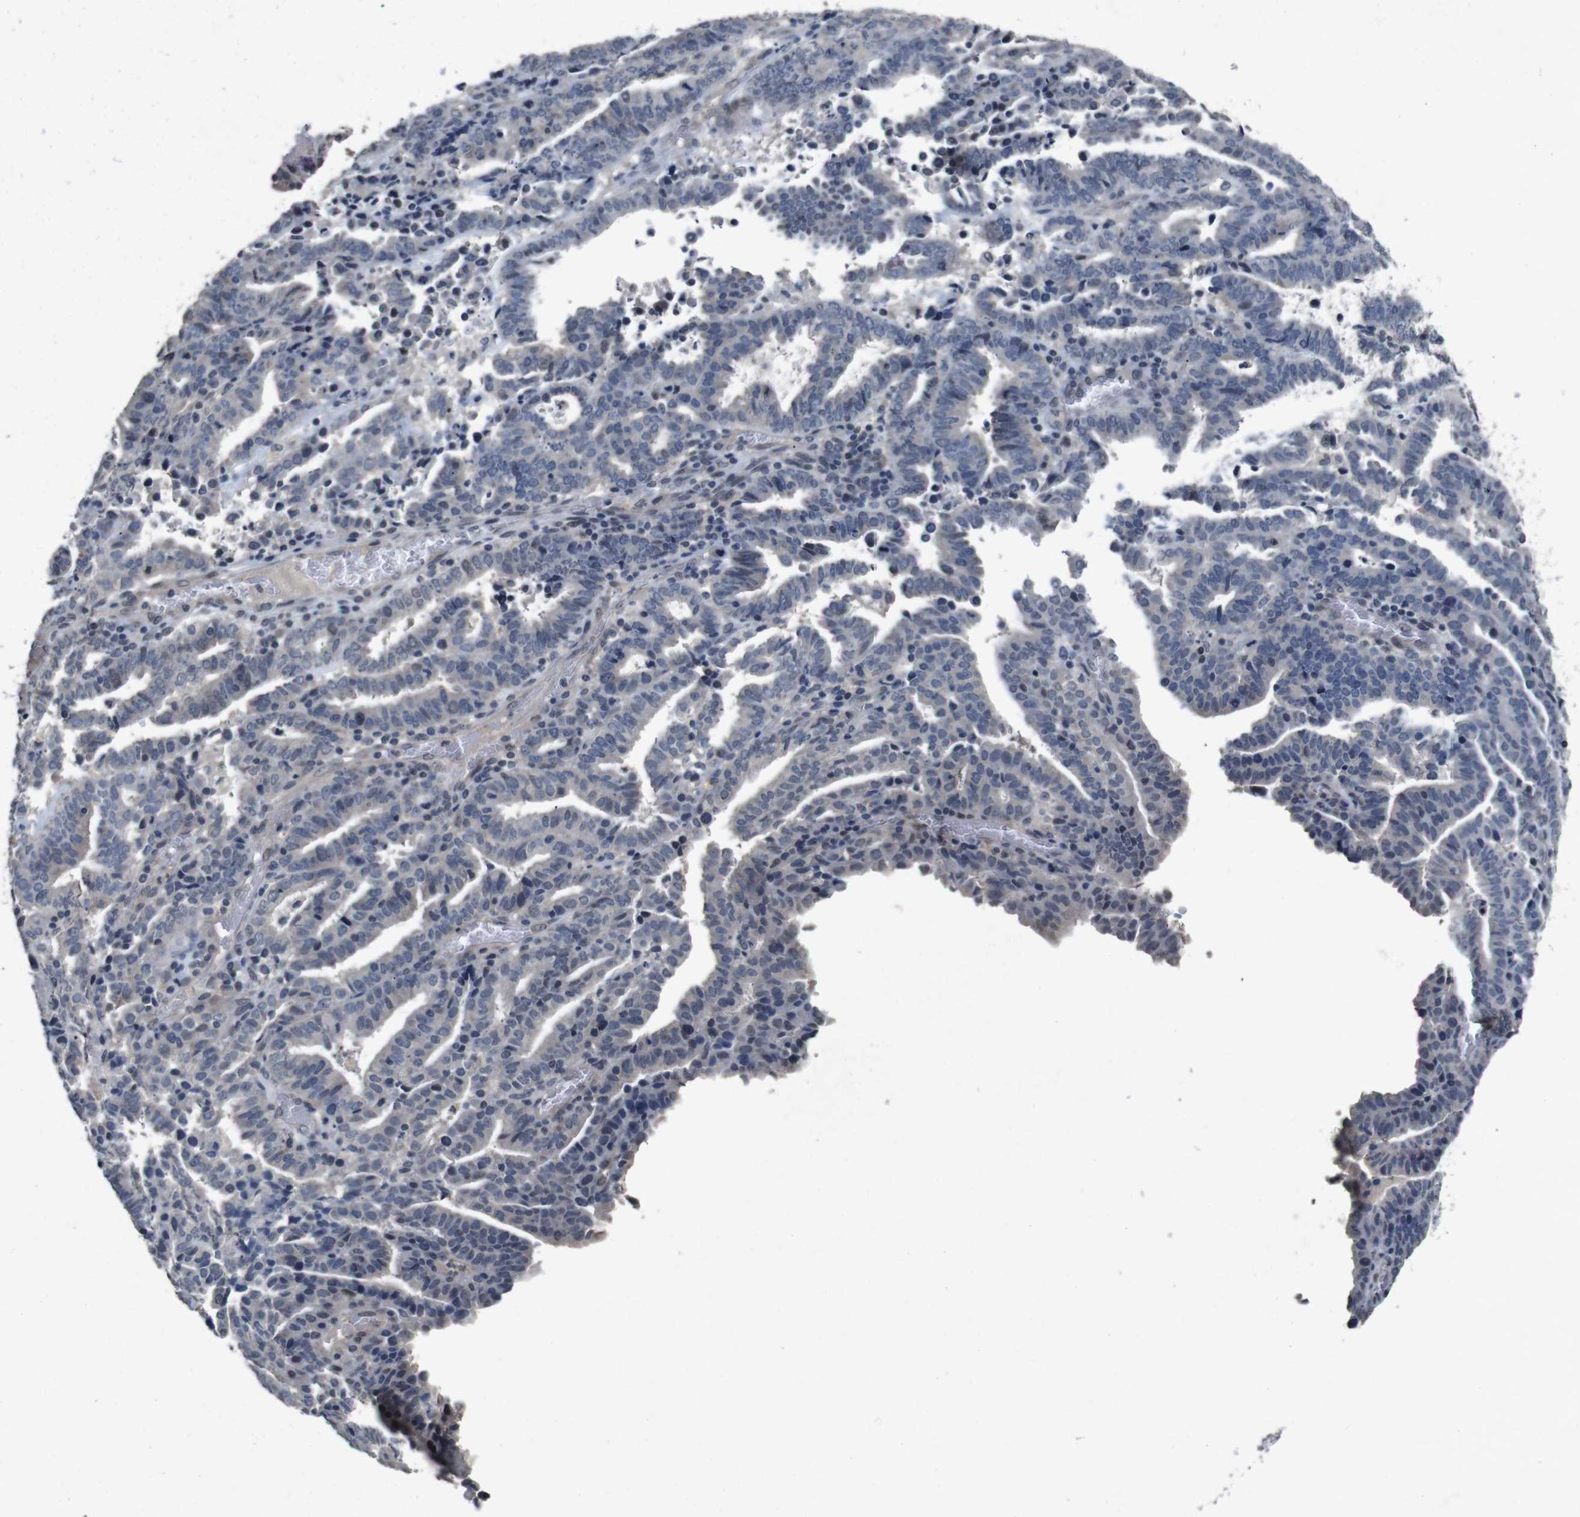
{"staining": {"intensity": "negative", "quantity": "none", "location": "none"}, "tissue": "endometrial cancer", "cell_type": "Tumor cells", "image_type": "cancer", "snomed": [{"axis": "morphology", "description": "Adenocarcinoma, NOS"}, {"axis": "topography", "description": "Uterus"}], "caption": "Immunohistochemical staining of human endometrial cancer (adenocarcinoma) shows no significant positivity in tumor cells.", "gene": "AKT3", "patient": {"sex": "female", "age": 83}}